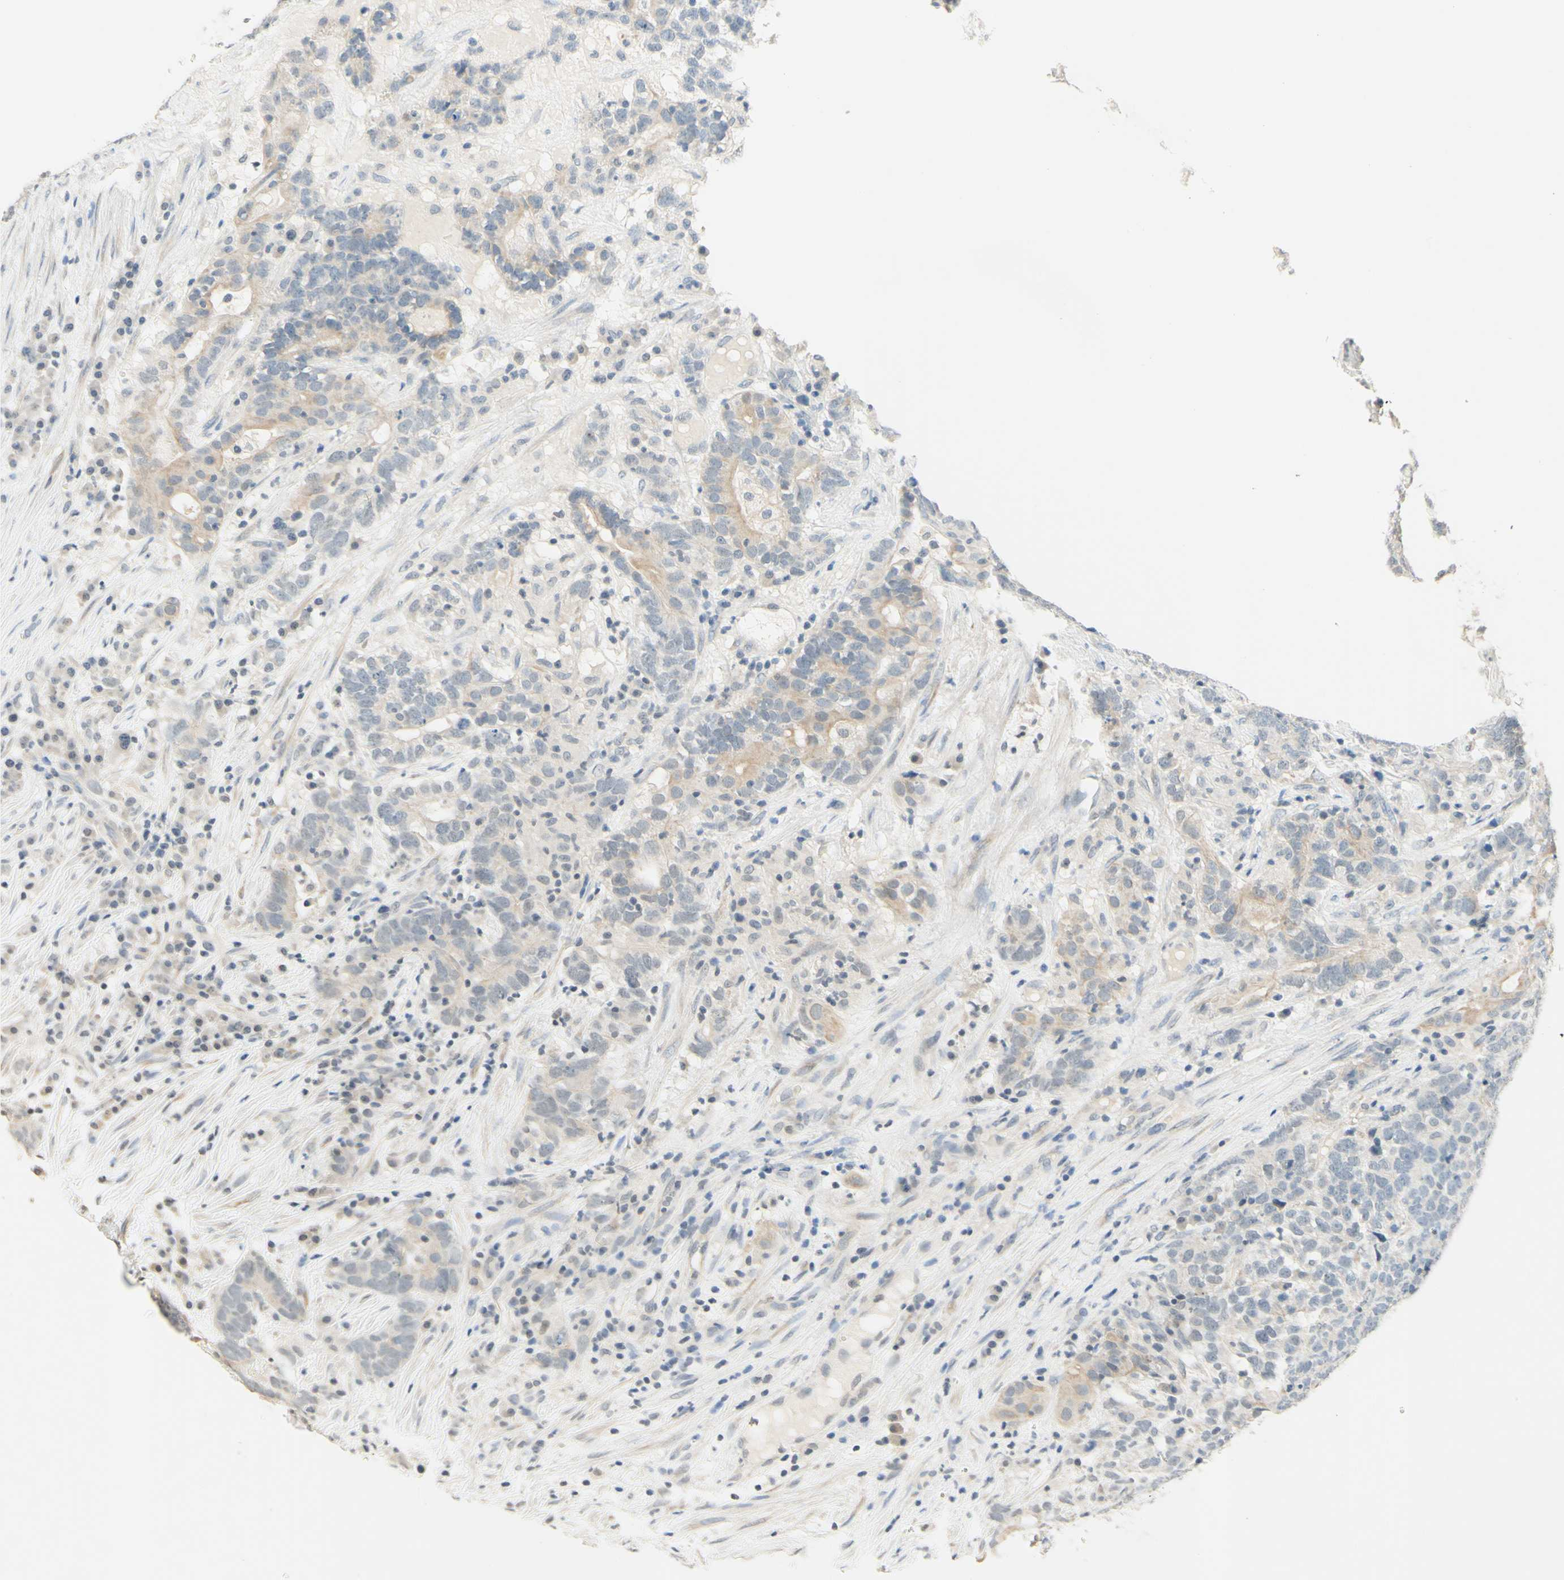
{"staining": {"intensity": "weak", "quantity": "25%-75%", "location": "cytoplasmic/membranous"}, "tissue": "testis cancer", "cell_type": "Tumor cells", "image_type": "cancer", "snomed": [{"axis": "morphology", "description": "Carcinoma, Embryonal, NOS"}, {"axis": "topography", "description": "Testis"}], "caption": "Approximately 25%-75% of tumor cells in testis cancer show weak cytoplasmic/membranous protein positivity as visualized by brown immunohistochemical staining.", "gene": "MAG", "patient": {"sex": "male", "age": 26}}